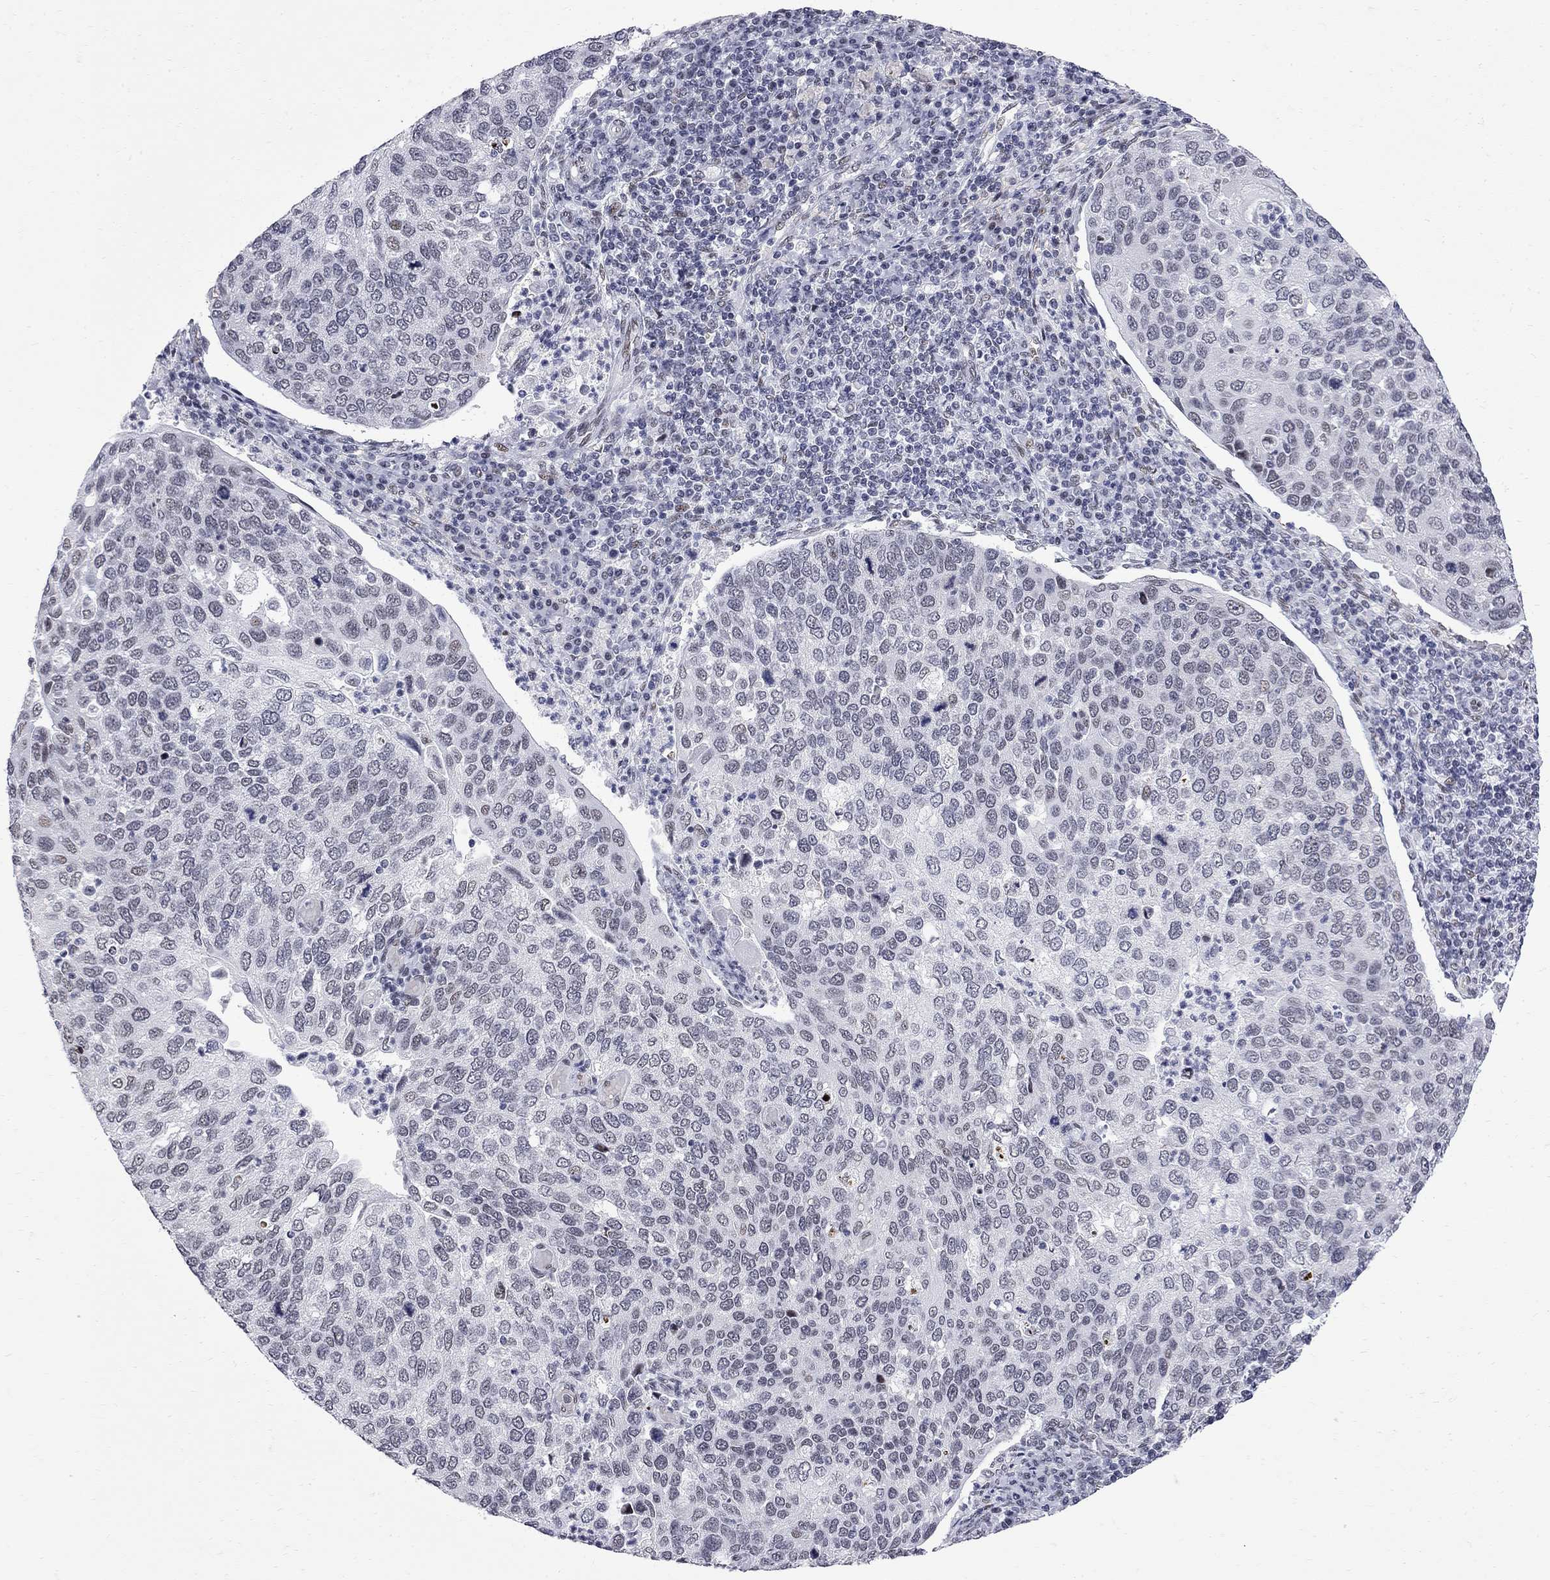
{"staining": {"intensity": "negative", "quantity": "none", "location": "none"}, "tissue": "cervical cancer", "cell_type": "Tumor cells", "image_type": "cancer", "snomed": [{"axis": "morphology", "description": "Squamous cell carcinoma, NOS"}, {"axis": "topography", "description": "Cervix"}], "caption": "IHC of human cervical squamous cell carcinoma shows no staining in tumor cells.", "gene": "ZBTB47", "patient": {"sex": "female", "age": 54}}